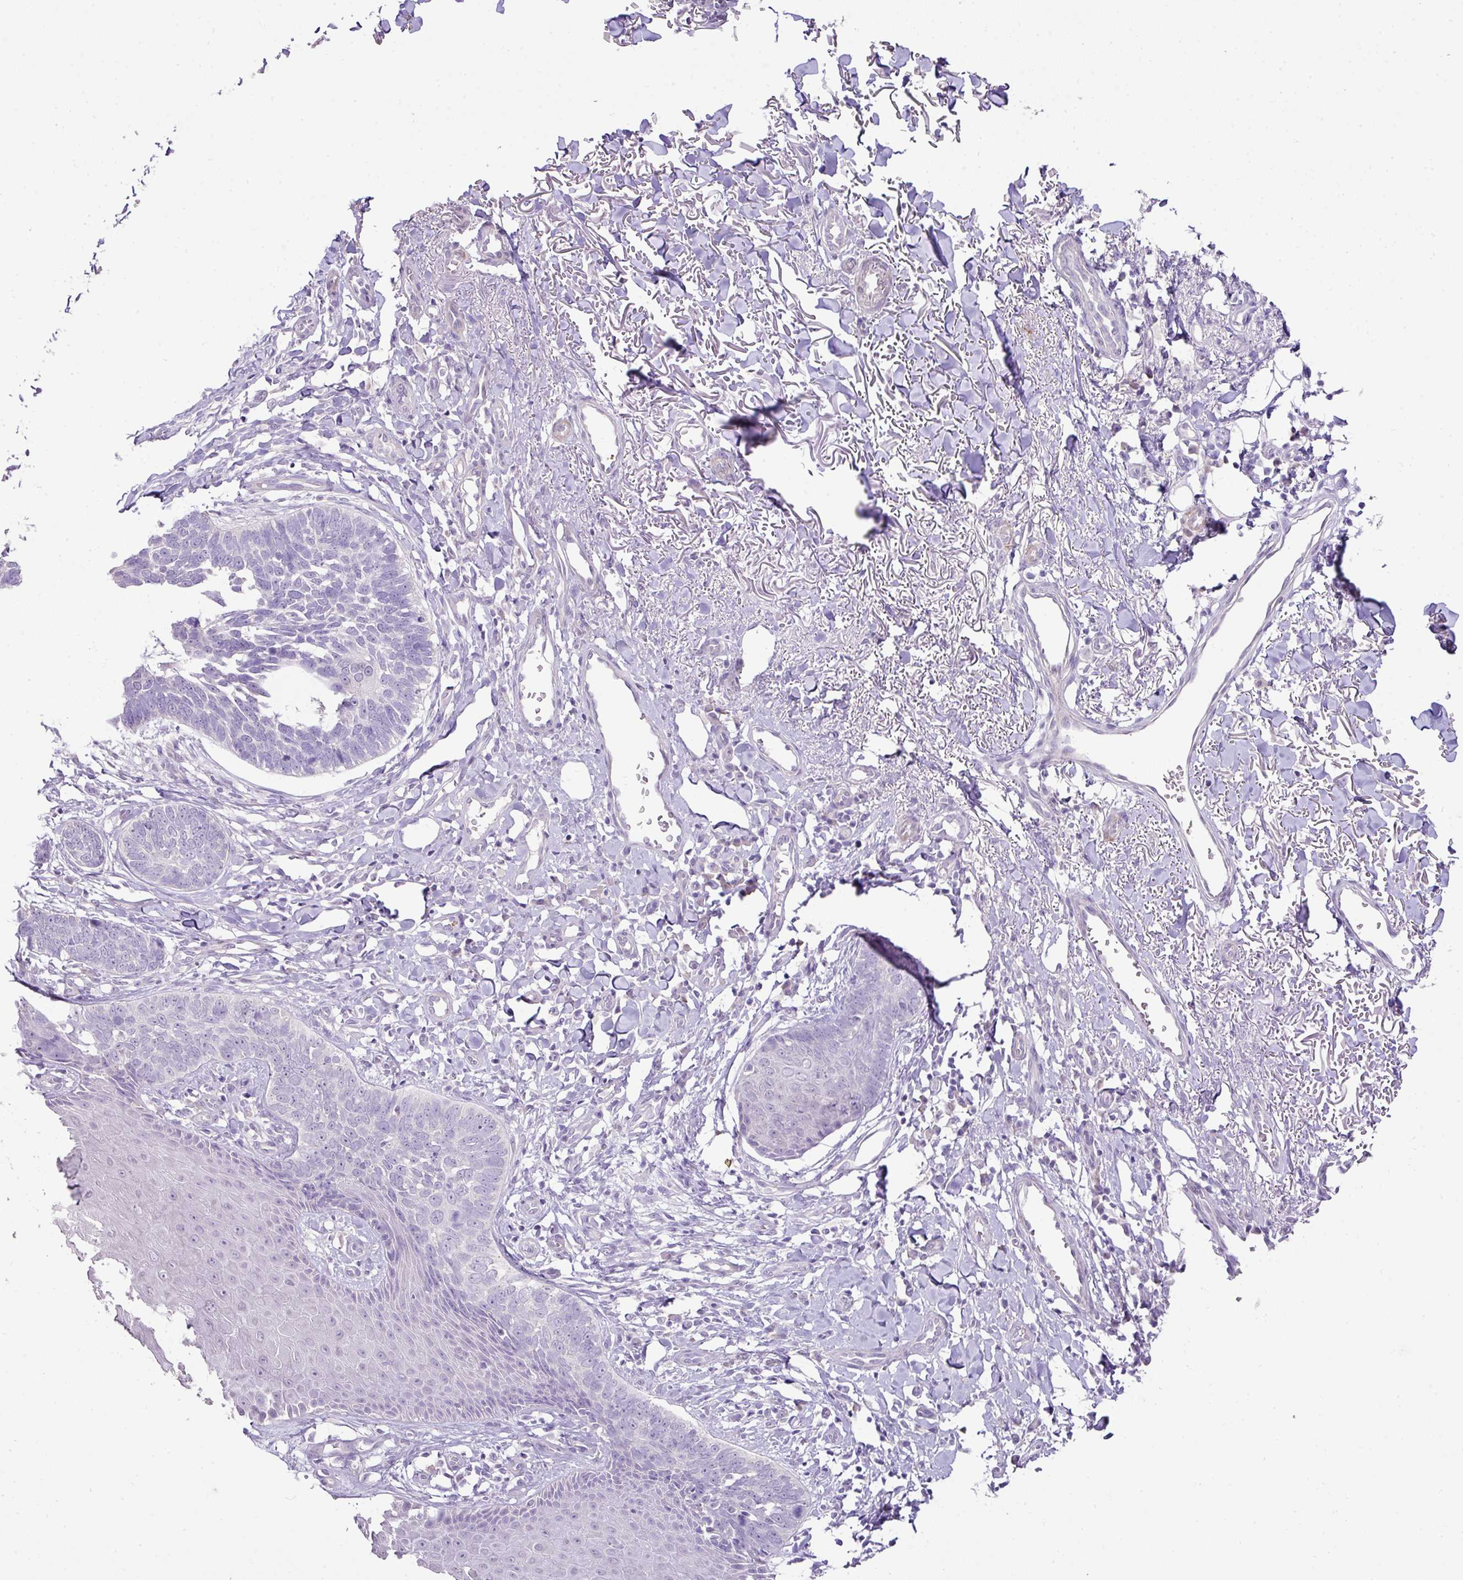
{"staining": {"intensity": "negative", "quantity": "none", "location": "none"}, "tissue": "skin cancer", "cell_type": "Tumor cells", "image_type": "cancer", "snomed": [{"axis": "morphology", "description": "Normal tissue, NOS"}, {"axis": "morphology", "description": "Basal cell carcinoma"}, {"axis": "topography", "description": "Skin"}], "caption": "Tumor cells show no significant protein expression in skin cancer.", "gene": "DIP2A", "patient": {"sex": "male", "age": 77}}